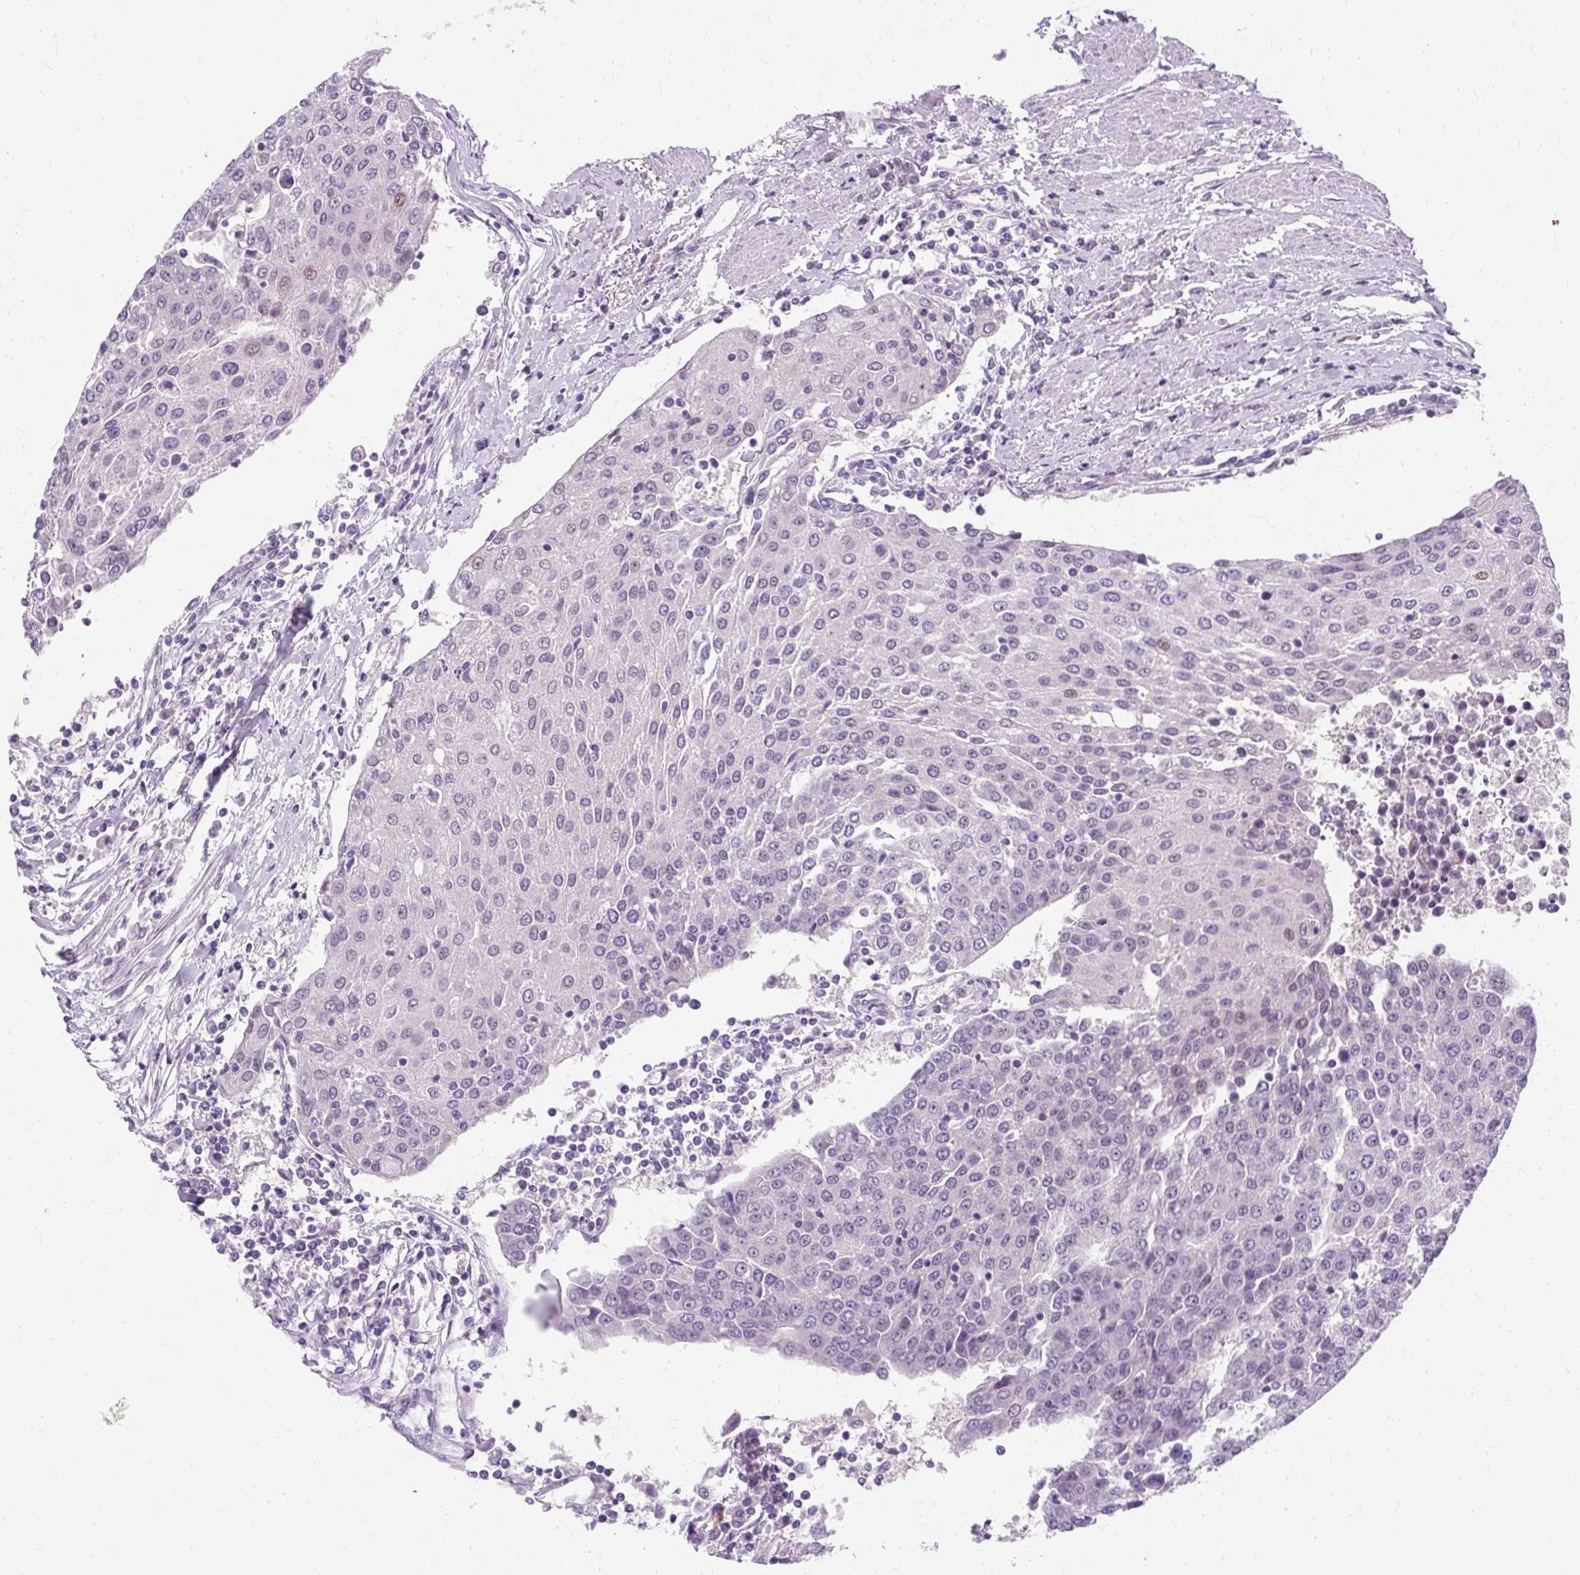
{"staining": {"intensity": "negative", "quantity": "none", "location": "none"}, "tissue": "urothelial cancer", "cell_type": "Tumor cells", "image_type": "cancer", "snomed": [{"axis": "morphology", "description": "Urothelial carcinoma, High grade"}, {"axis": "topography", "description": "Urinary bladder"}], "caption": "The image reveals no staining of tumor cells in urothelial carcinoma (high-grade).", "gene": "RYBP", "patient": {"sex": "female", "age": 85}}